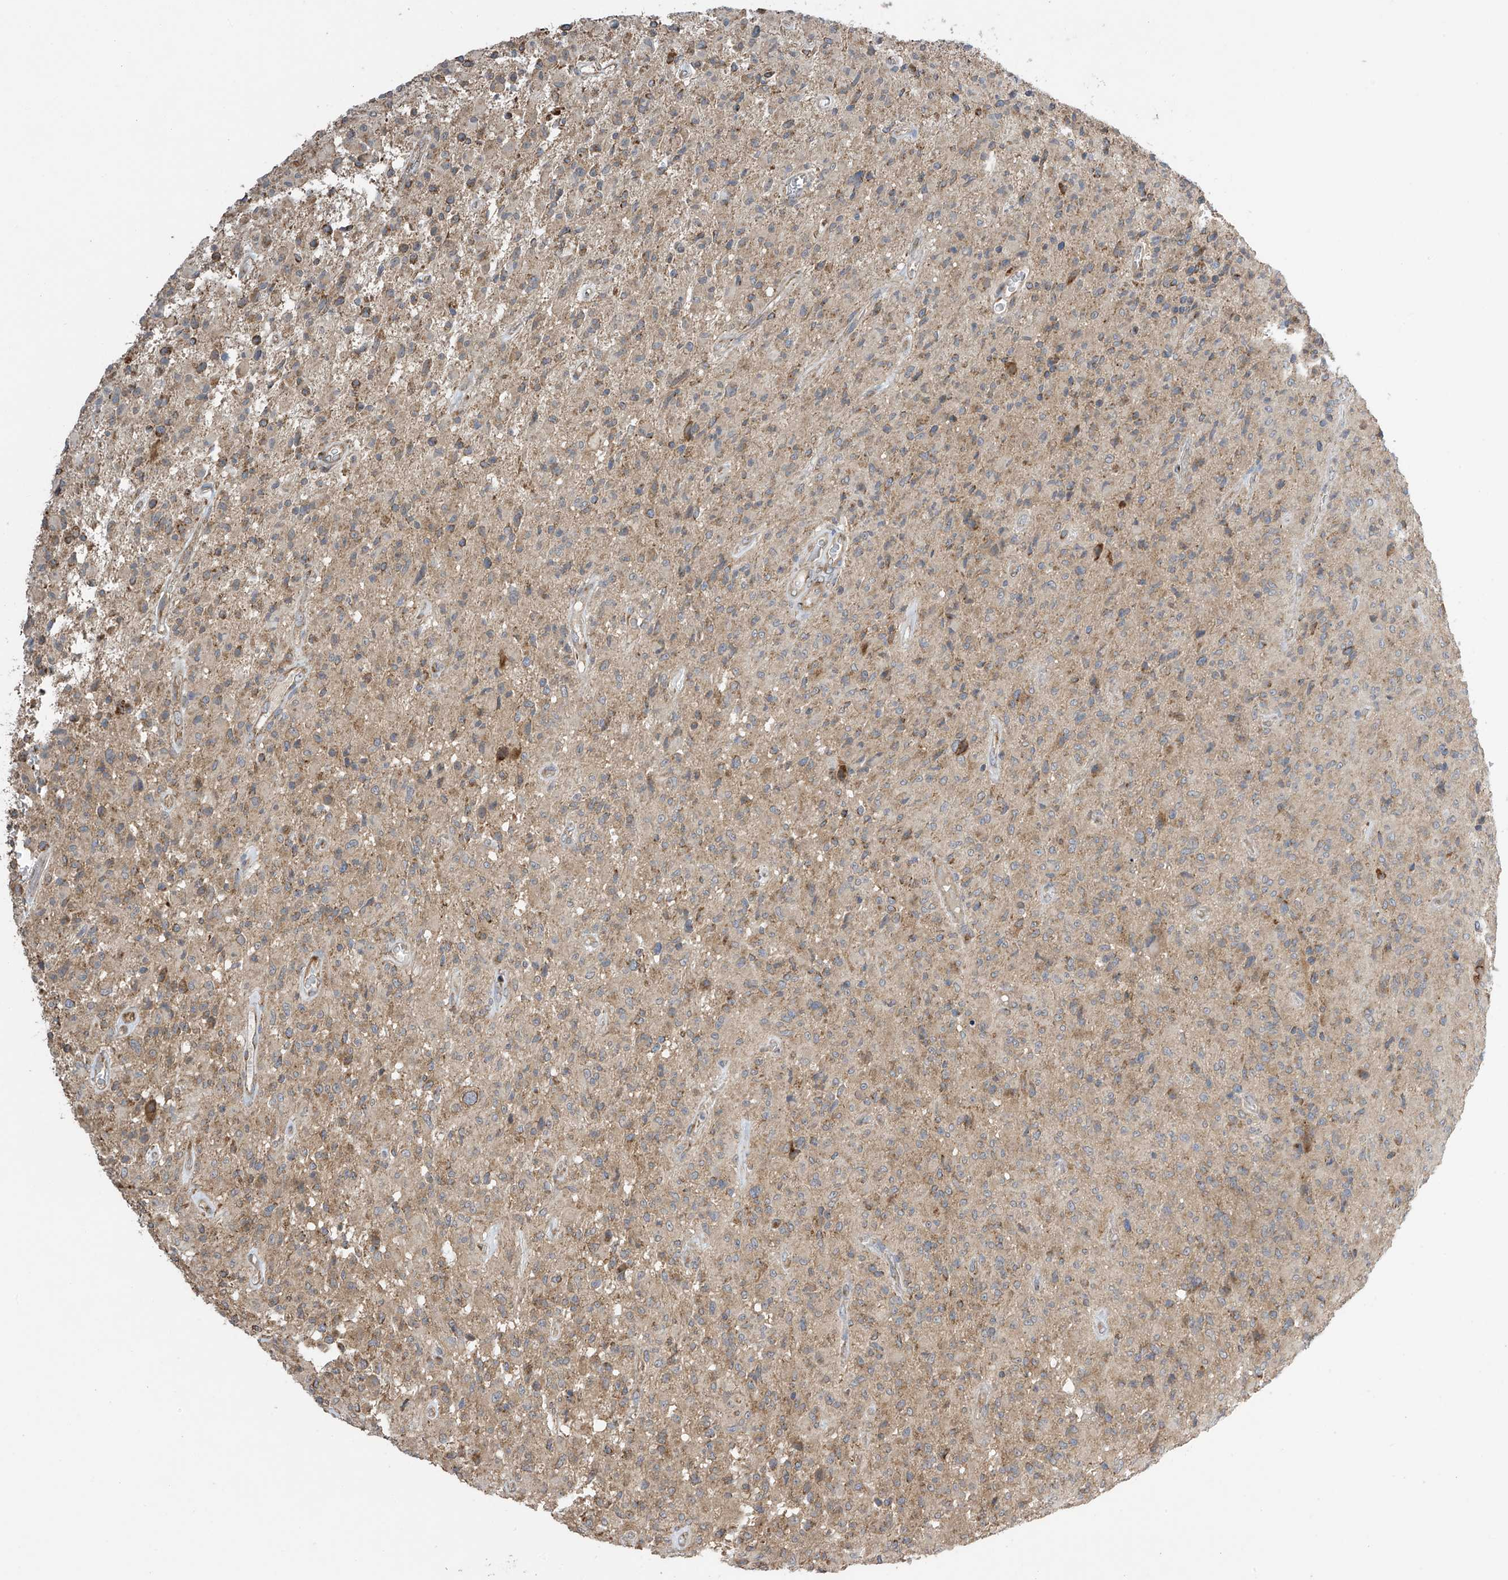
{"staining": {"intensity": "moderate", "quantity": "25%-75%", "location": "cytoplasmic/membranous"}, "tissue": "glioma", "cell_type": "Tumor cells", "image_type": "cancer", "snomed": [{"axis": "morphology", "description": "Glioma, malignant, High grade"}, {"axis": "topography", "description": "Brain"}], "caption": "An image of glioma stained for a protein reveals moderate cytoplasmic/membranous brown staining in tumor cells.", "gene": "PNPT1", "patient": {"sex": "female", "age": 57}}